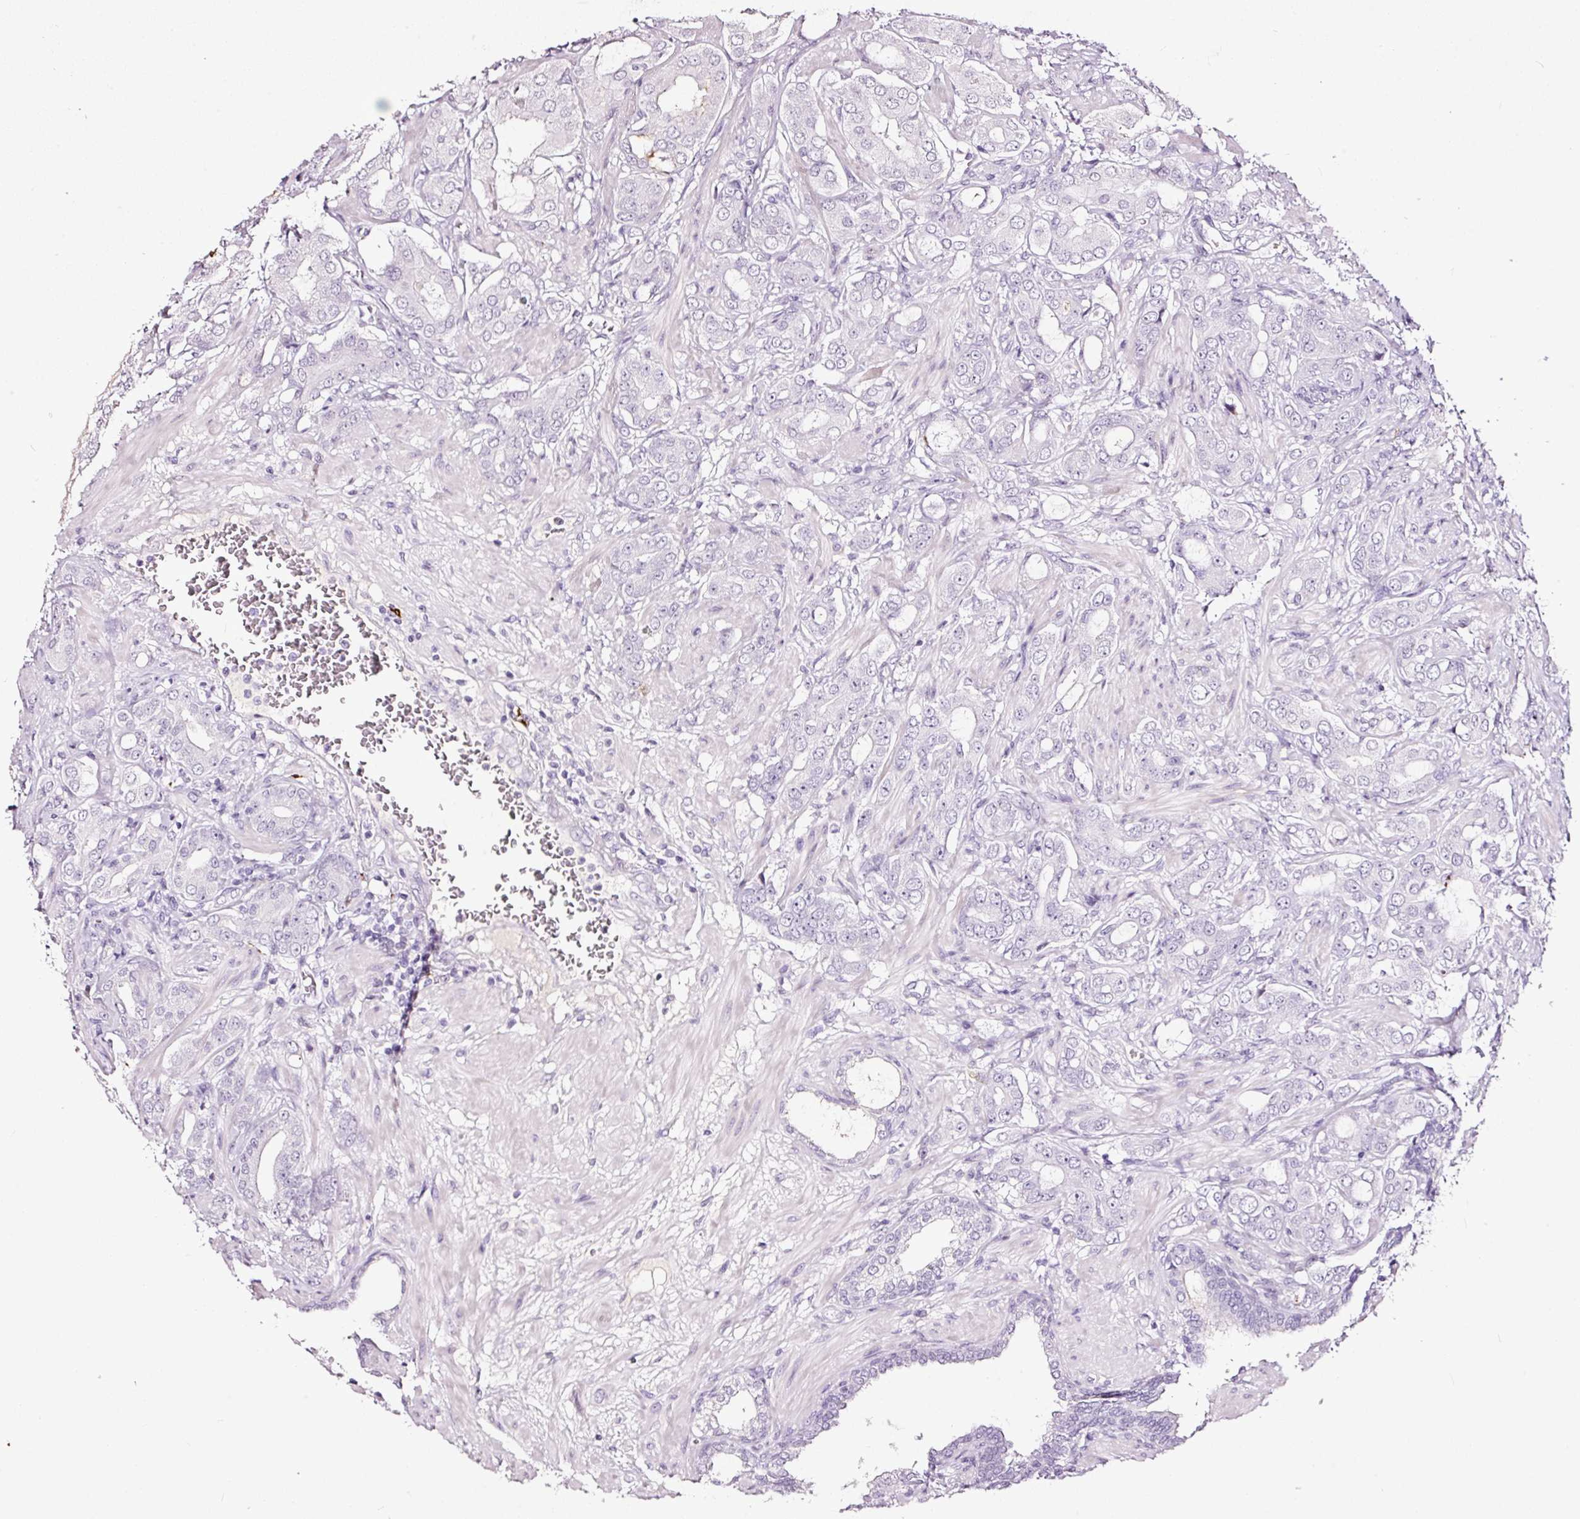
{"staining": {"intensity": "negative", "quantity": "none", "location": "none"}, "tissue": "prostate cancer", "cell_type": "Tumor cells", "image_type": "cancer", "snomed": [{"axis": "morphology", "description": "Adenocarcinoma, Low grade"}, {"axis": "topography", "description": "Prostate"}], "caption": "This is an immunohistochemistry image of human low-grade adenocarcinoma (prostate). There is no staining in tumor cells.", "gene": "LAMP3", "patient": {"sex": "male", "age": 57}}